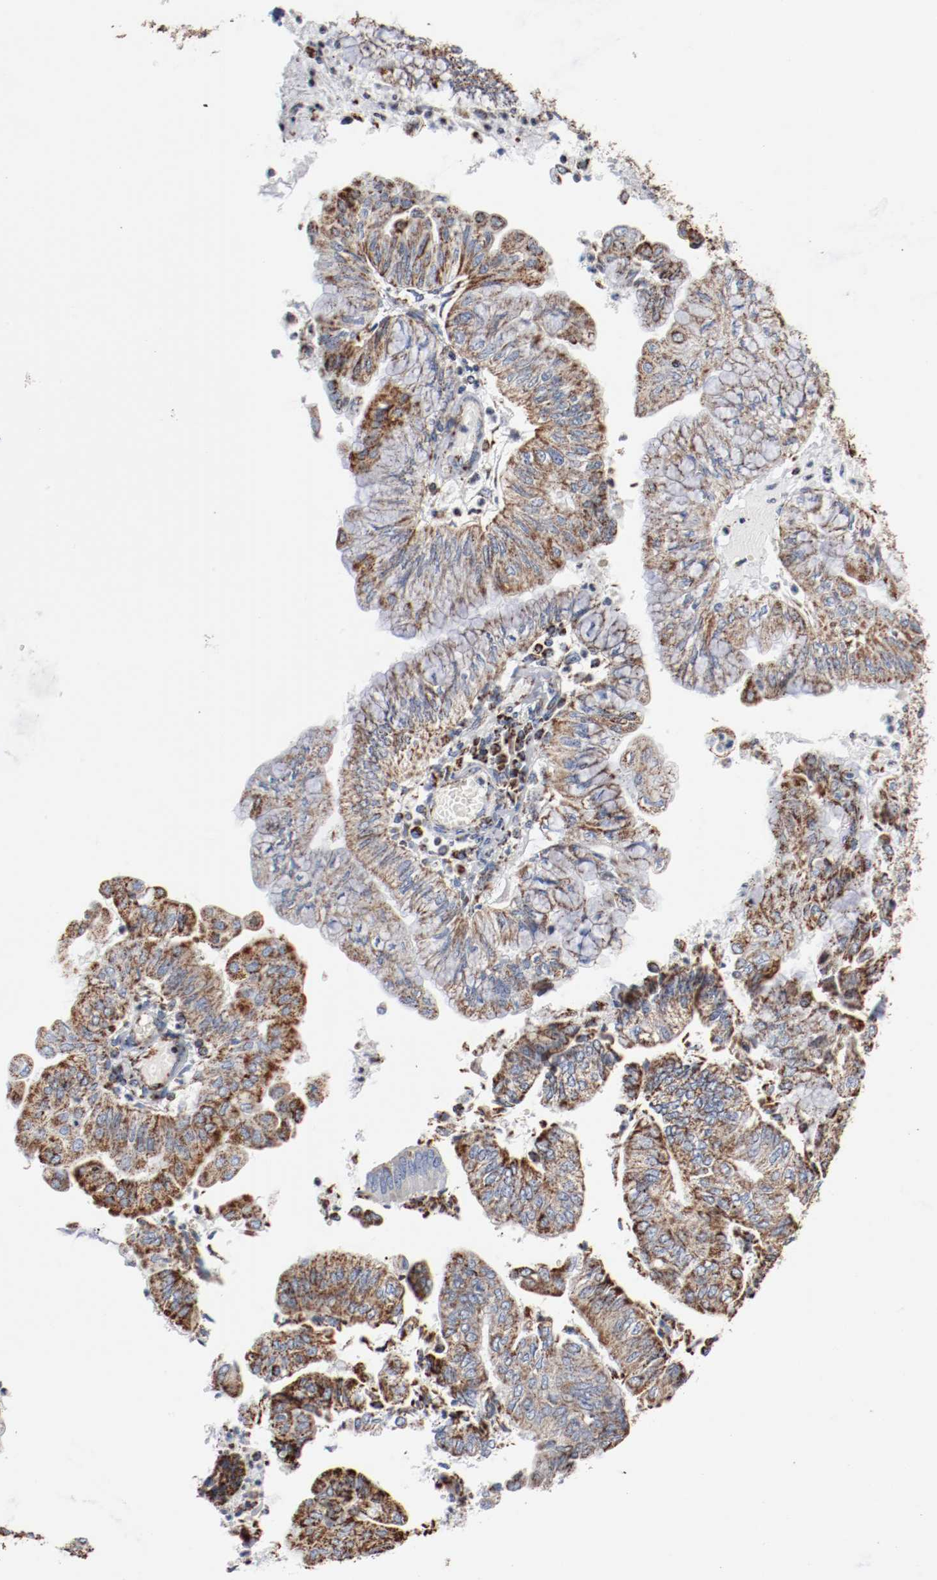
{"staining": {"intensity": "moderate", "quantity": "25%-75%", "location": "cytoplasmic/membranous"}, "tissue": "endometrial cancer", "cell_type": "Tumor cells", "image_type": "cancer", "snomed": [{"axis": "morphology", "description": "Adenocarcinoma, NOS"}, {"axis": "topography", "description": "Endometrium"}], "caption": "This photomicrograph displays endometrial adenocarcinoma stained with immunohistochemistry (IHC) to label a protein in brown. The cytoplasmic/membranous of tumor cells show moderate positivity for the protein. Nuclei are counter-stained blue.", "gene": "NDUFS4", "patient": {"sex": "female", "age": 59}}